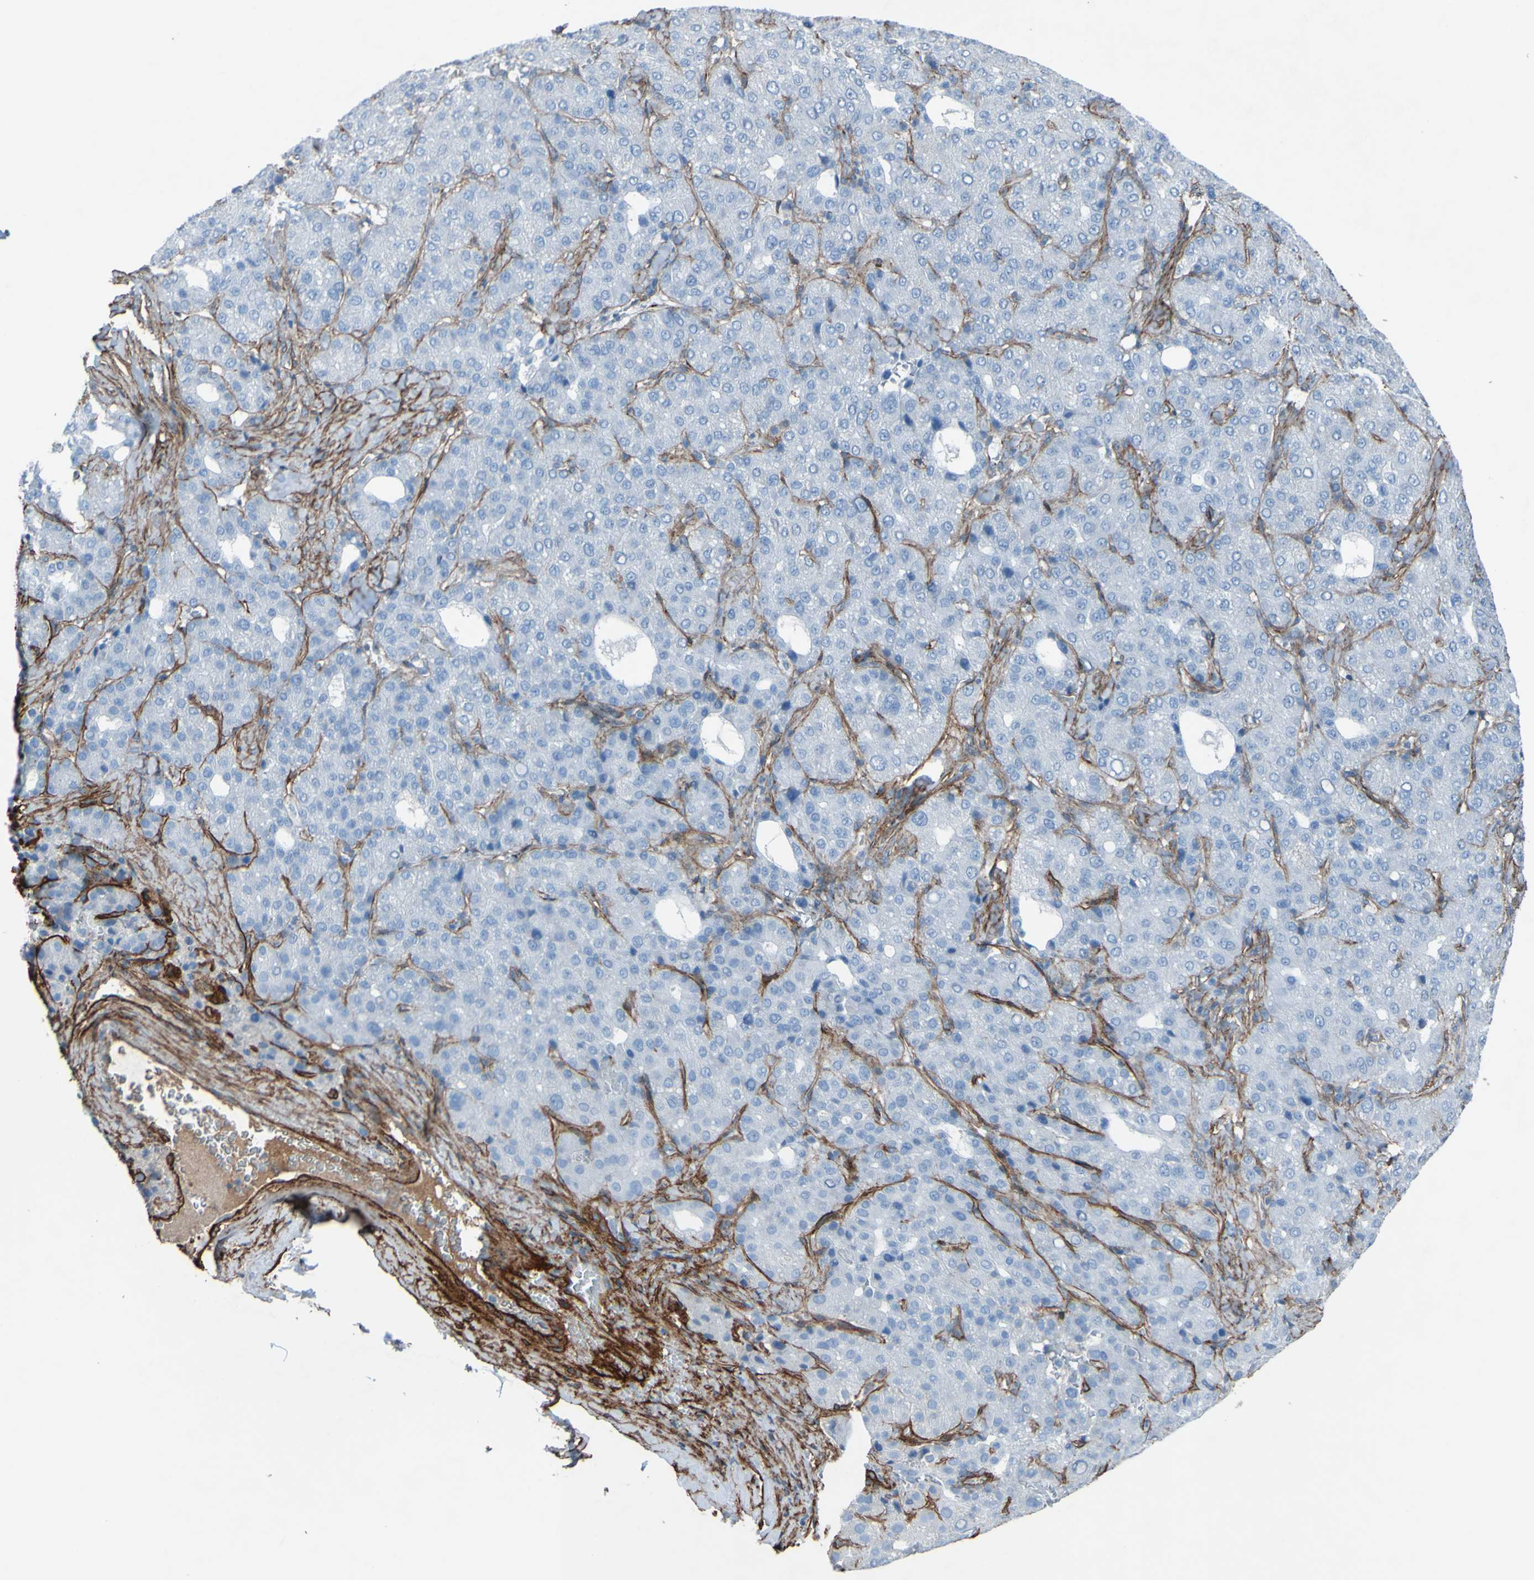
{"staining": {"intensity": "negative", "quantity": "none", "location": "none"}, "tissue": "liver cancer", "cell_type": "Tumor cells", "image_type": "cancer", "snomed": [{"axis": "morphology", "description": "Carcinoma, Hepatocellular, NOS"}, {"axis": "topography", "description": "Liver"}], "caption": "This photomicrograph is of liver hepatocellular carcinoma stained with IHC to label a protein in brown with the nuclei are counter-stained blue. There is no staining in tumor cells.", "gene": "COL4A2", "patient": {"sex": "male", "age": 65}}